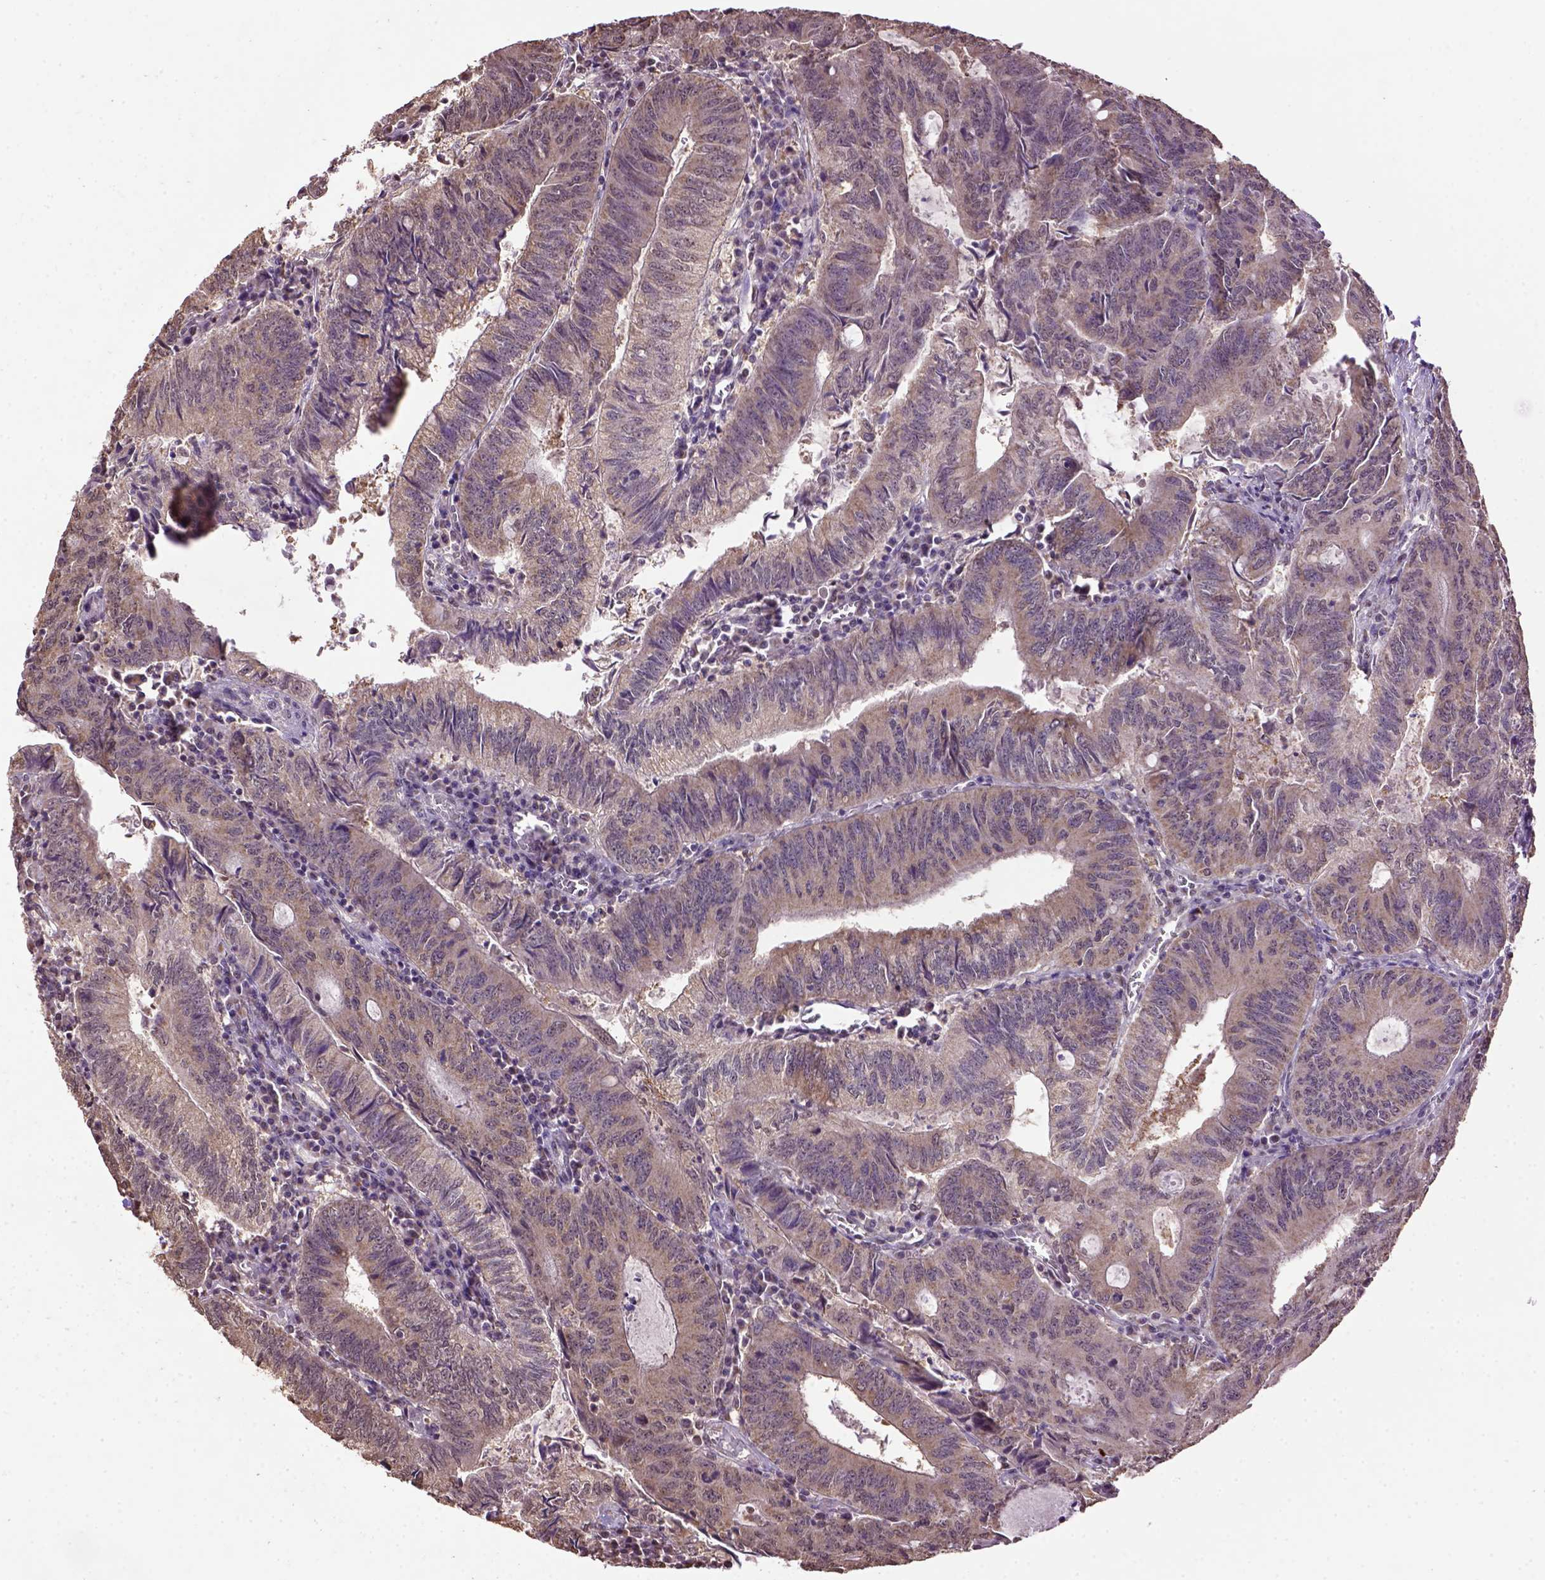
{"staining": {"intensity": "weak", "quantity": "<25%", "location": "cytoplasmic/membranous"}, "tissue": "colorectal cancer", "cell_type": "Tumor cells", "image_type": "cancer", "snomed": [{"axis": "morphology", "description": "Adenocarcinoma, NOS"}, {"axis": "topography", "description": "Colon"}], "caption": "Colorectal cancer (adenocarcinoma) was stained to show a protein in brown. There is no significant staining in tumor cells.", "gene": "WDR17", "patient": {"sex": "male", "age": 67}}